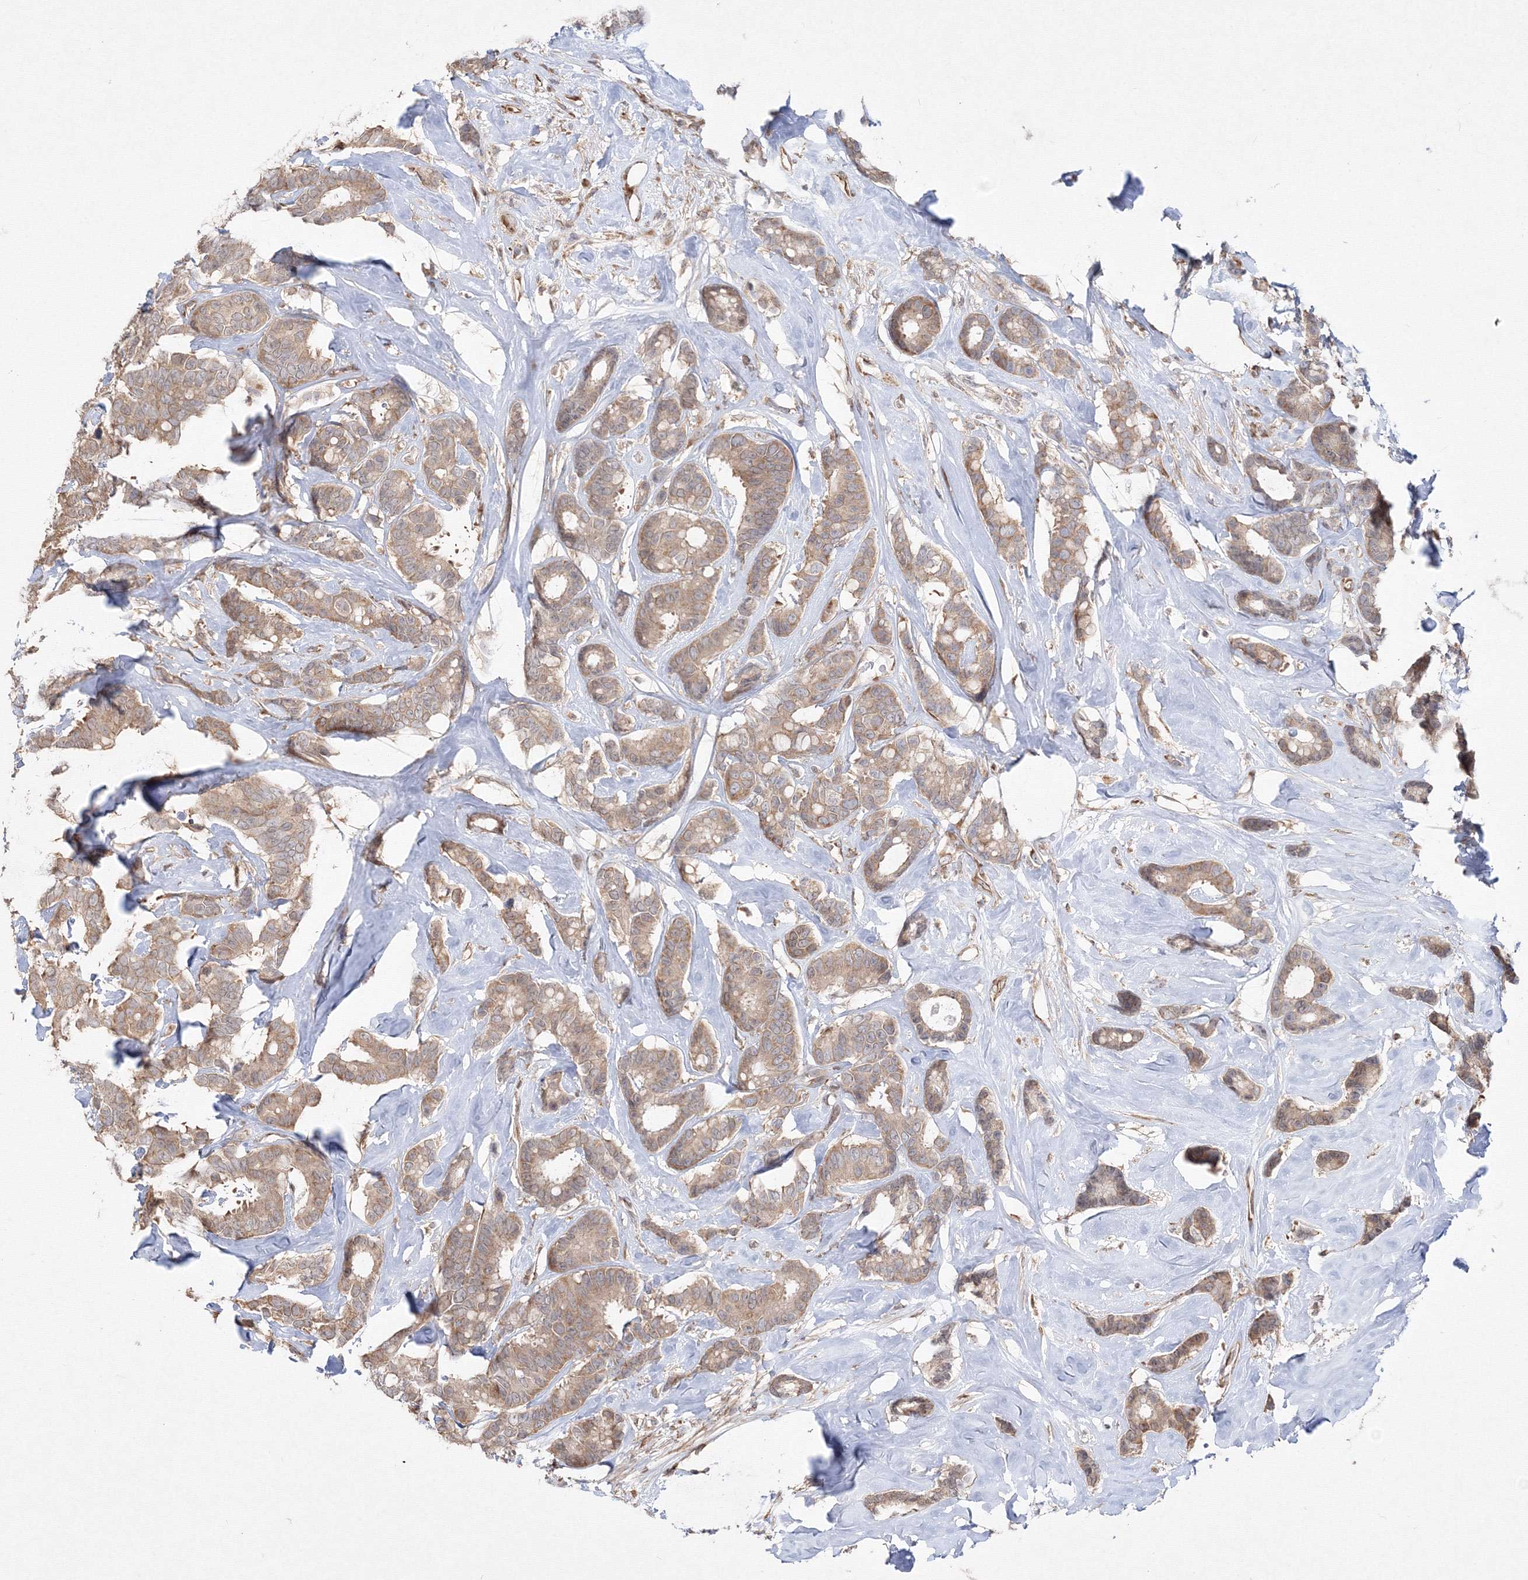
{"staining": {"intensity": "moderate", "quantity": ">75%", "location": "cytoplasmic/membranous"}, "tissue": "breast cancer", "cell_type": "Tumor cells", "image_type": "cancer", "snomed": [{"axis": "morphology", "description": "Duct carcinoma"}, {"axis": "topography", "description": "Breast"}], "caption": "Moderate cytoplasmic/membranous protein staining is identified in about >75% of tumor cells in invasive ductal carcinoma (breast). The protein is shown in brown color, while the nuclei are stained blue.", "gene": "FBXL8", "patient": {"sex": "female", "age": 87}}